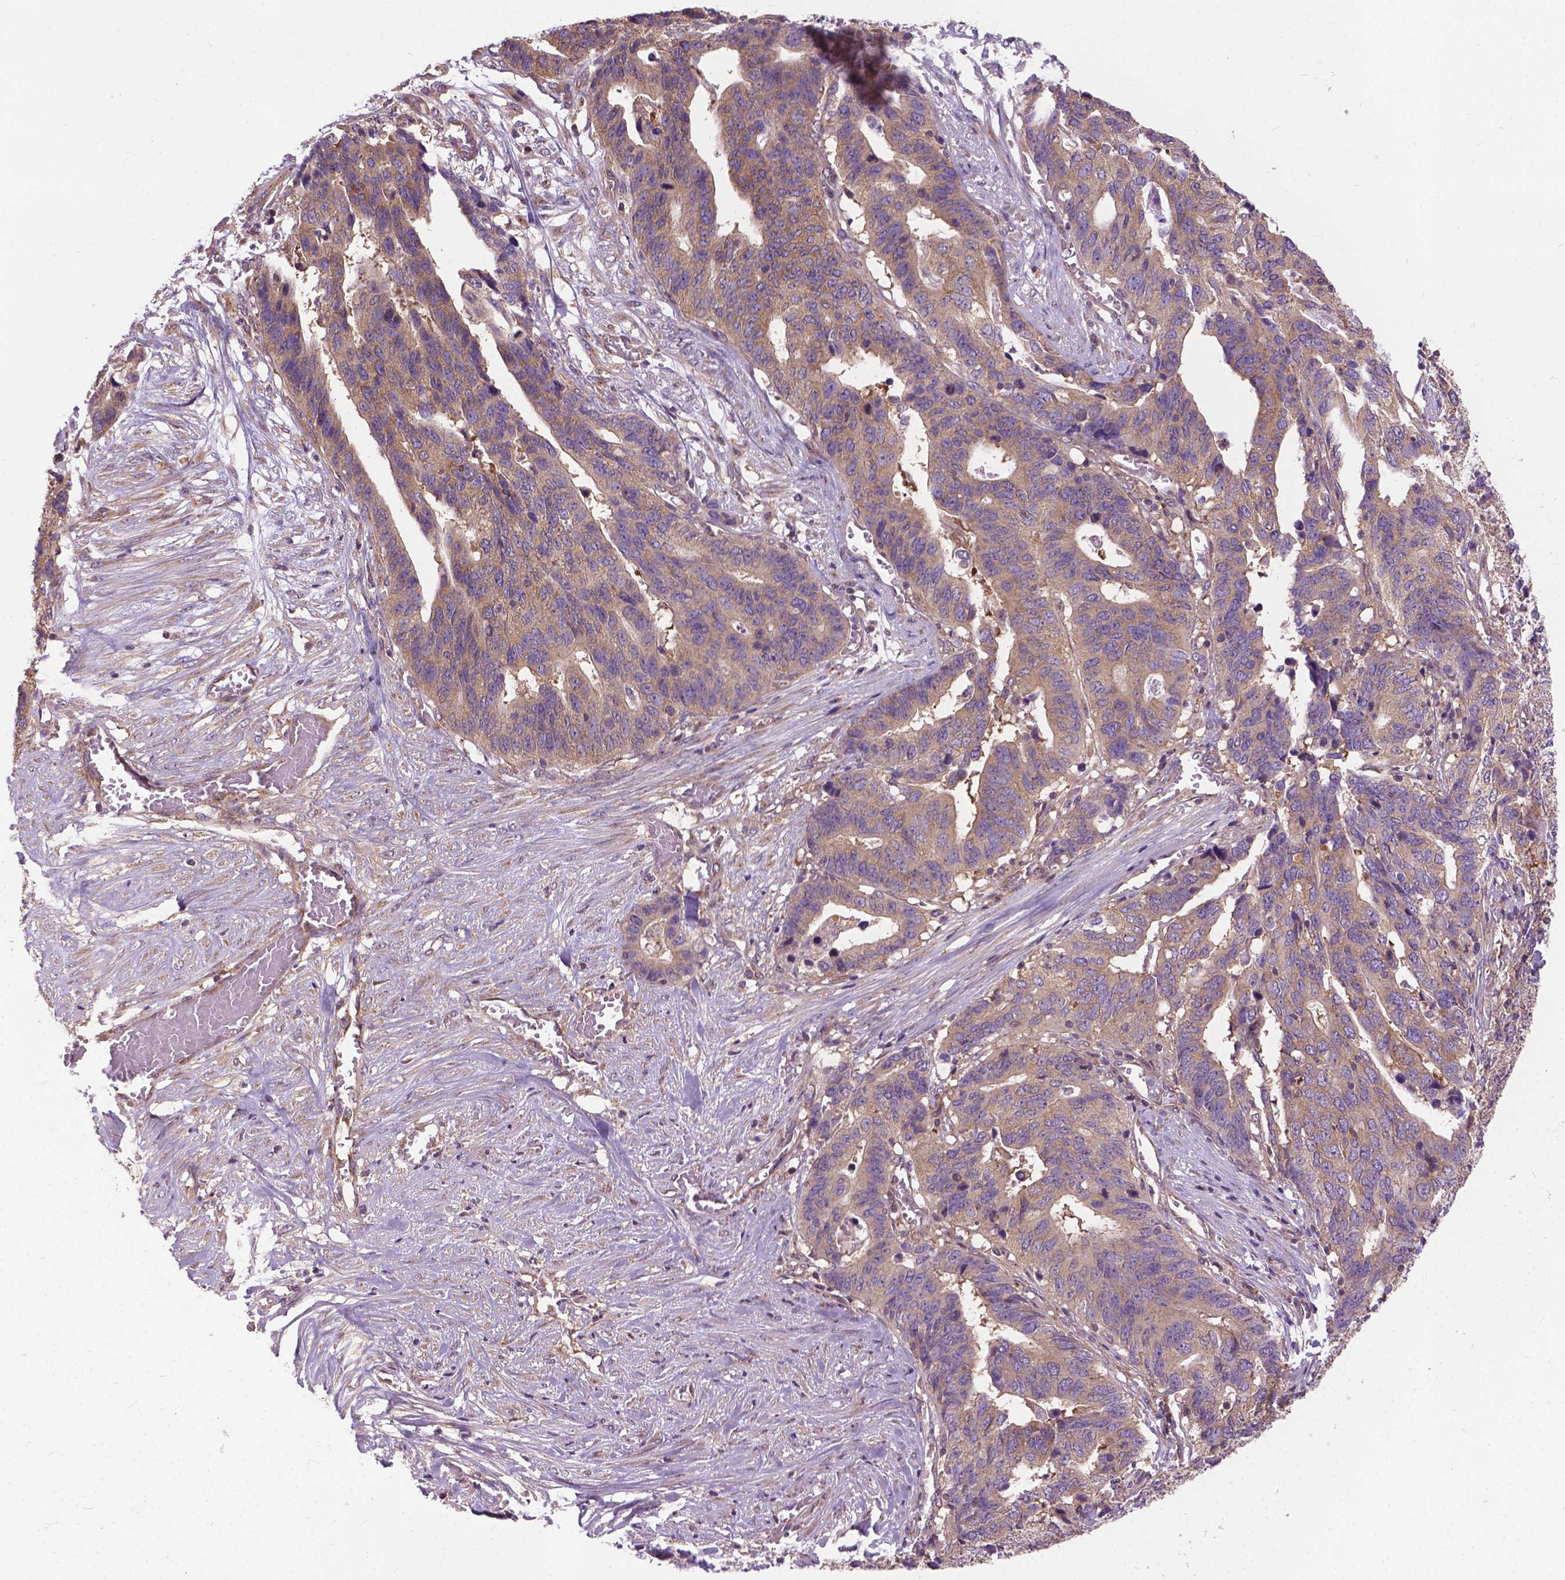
{"staining": {"intensity": "weak", "quantity": ">75%", "location": "cytoplasmic/membranous"}, "tissue": "stomach cancer", "cell_type": "Tumor cells", "image_type": "cancer", "snomed": [{"axis": "morphology", "description": "Adenocarcinoma, NOS"}, {"axis": "topography", "description": "Stomach, upper"}], "caption": "This image shows stomach adenocarcinoma stained with IHC to label a protein in brown. The cytoplasmic/membranous of tumor cells show weak positivity for the protein. Nuclei are counter-stained blue.", "gene": "MZT1", "patient": {"sex": "female", "age": 67}}